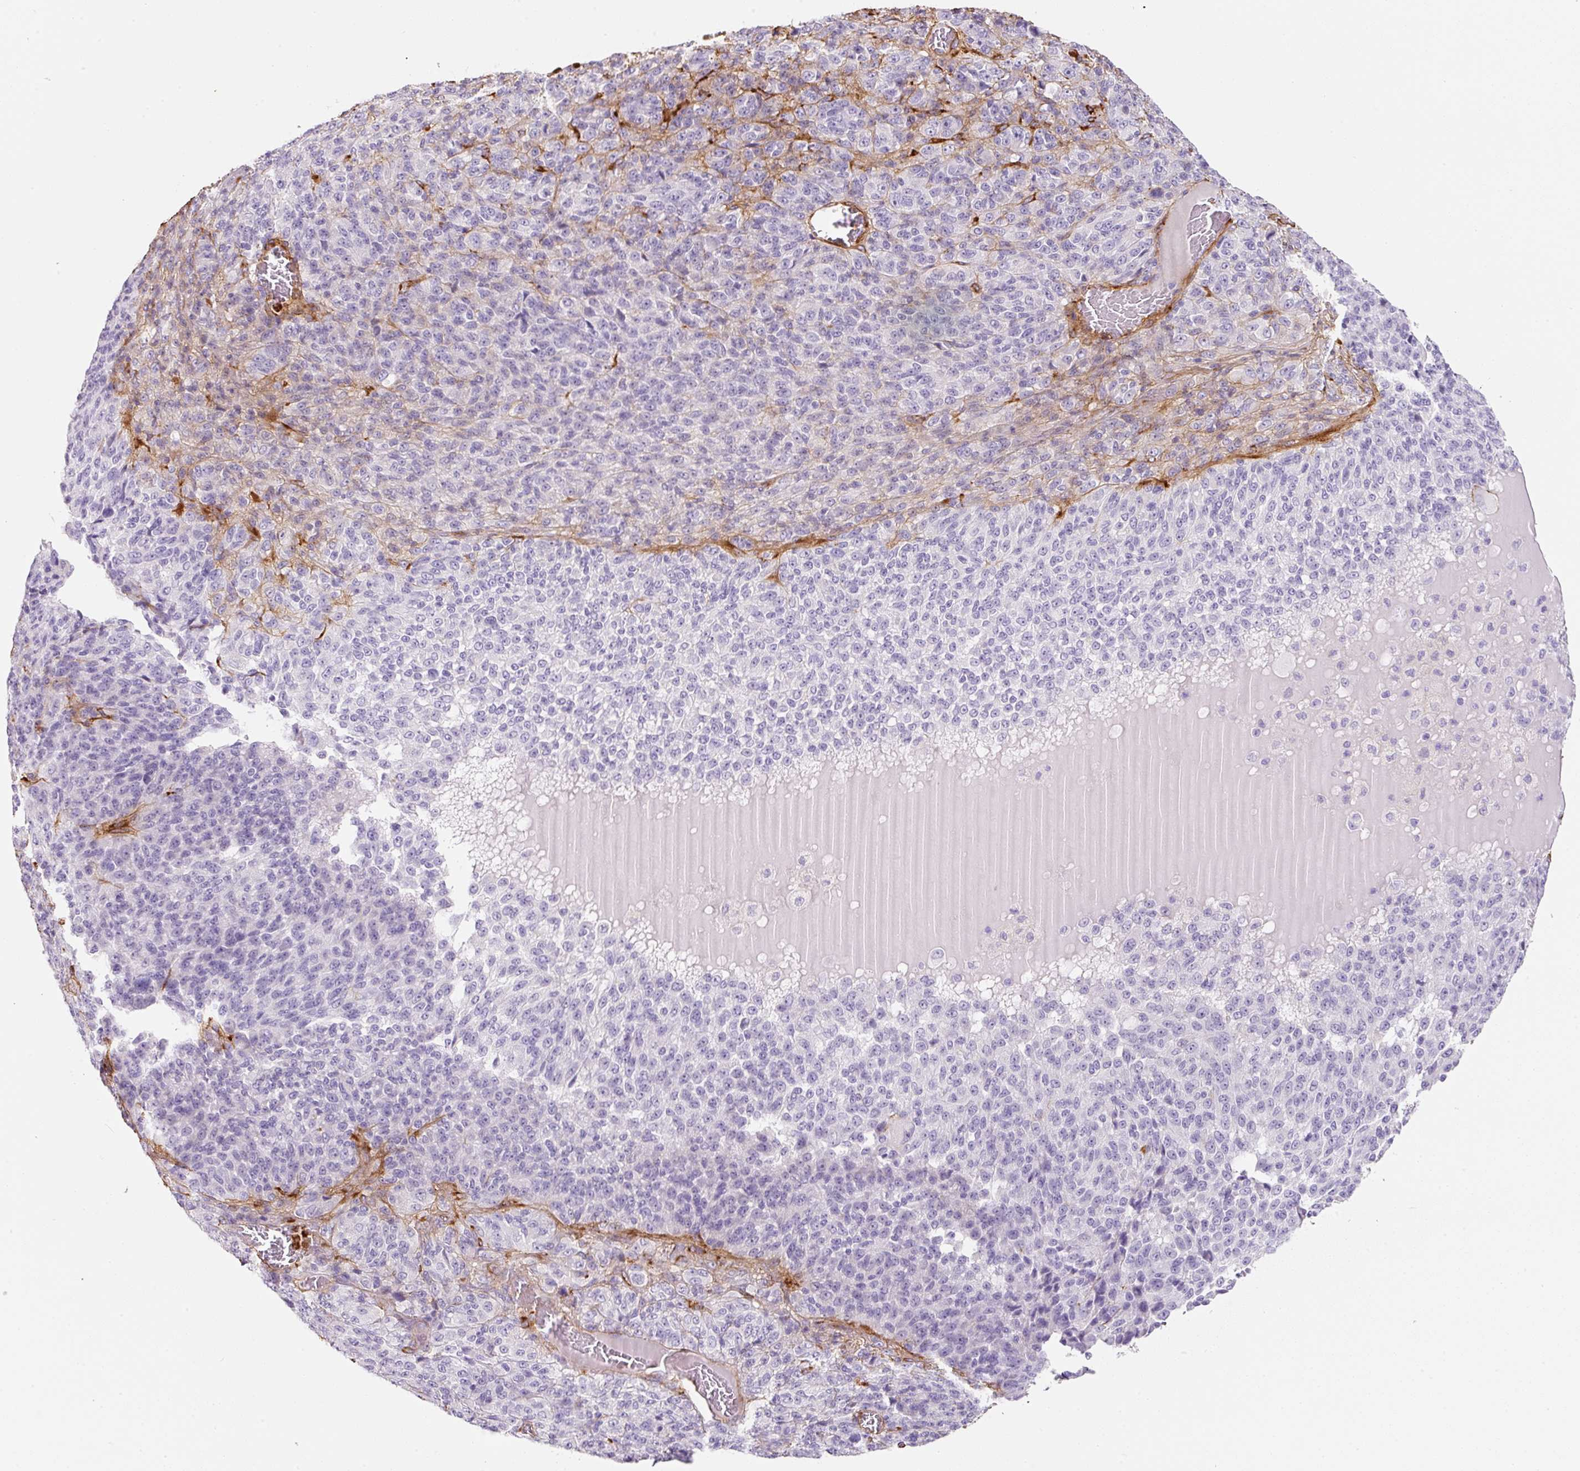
{"staining": {"intensity": "negative", "quantity": "none", "location": "none"}, "tissue": "melanoma", "cell_type": "Tumor cells", "image_type": "cancer", "snomed": [{"axis": "morphology", "description": "Malignant melanoma, Metastatic site"}, {"axis": "topography", "description": "Brain"}], "caption": "Tumor cells show no significant staining in malignant melanoma (metastatic site).", "gene": "LOXL4", "patient": {"sex": "female", "age": 56}}